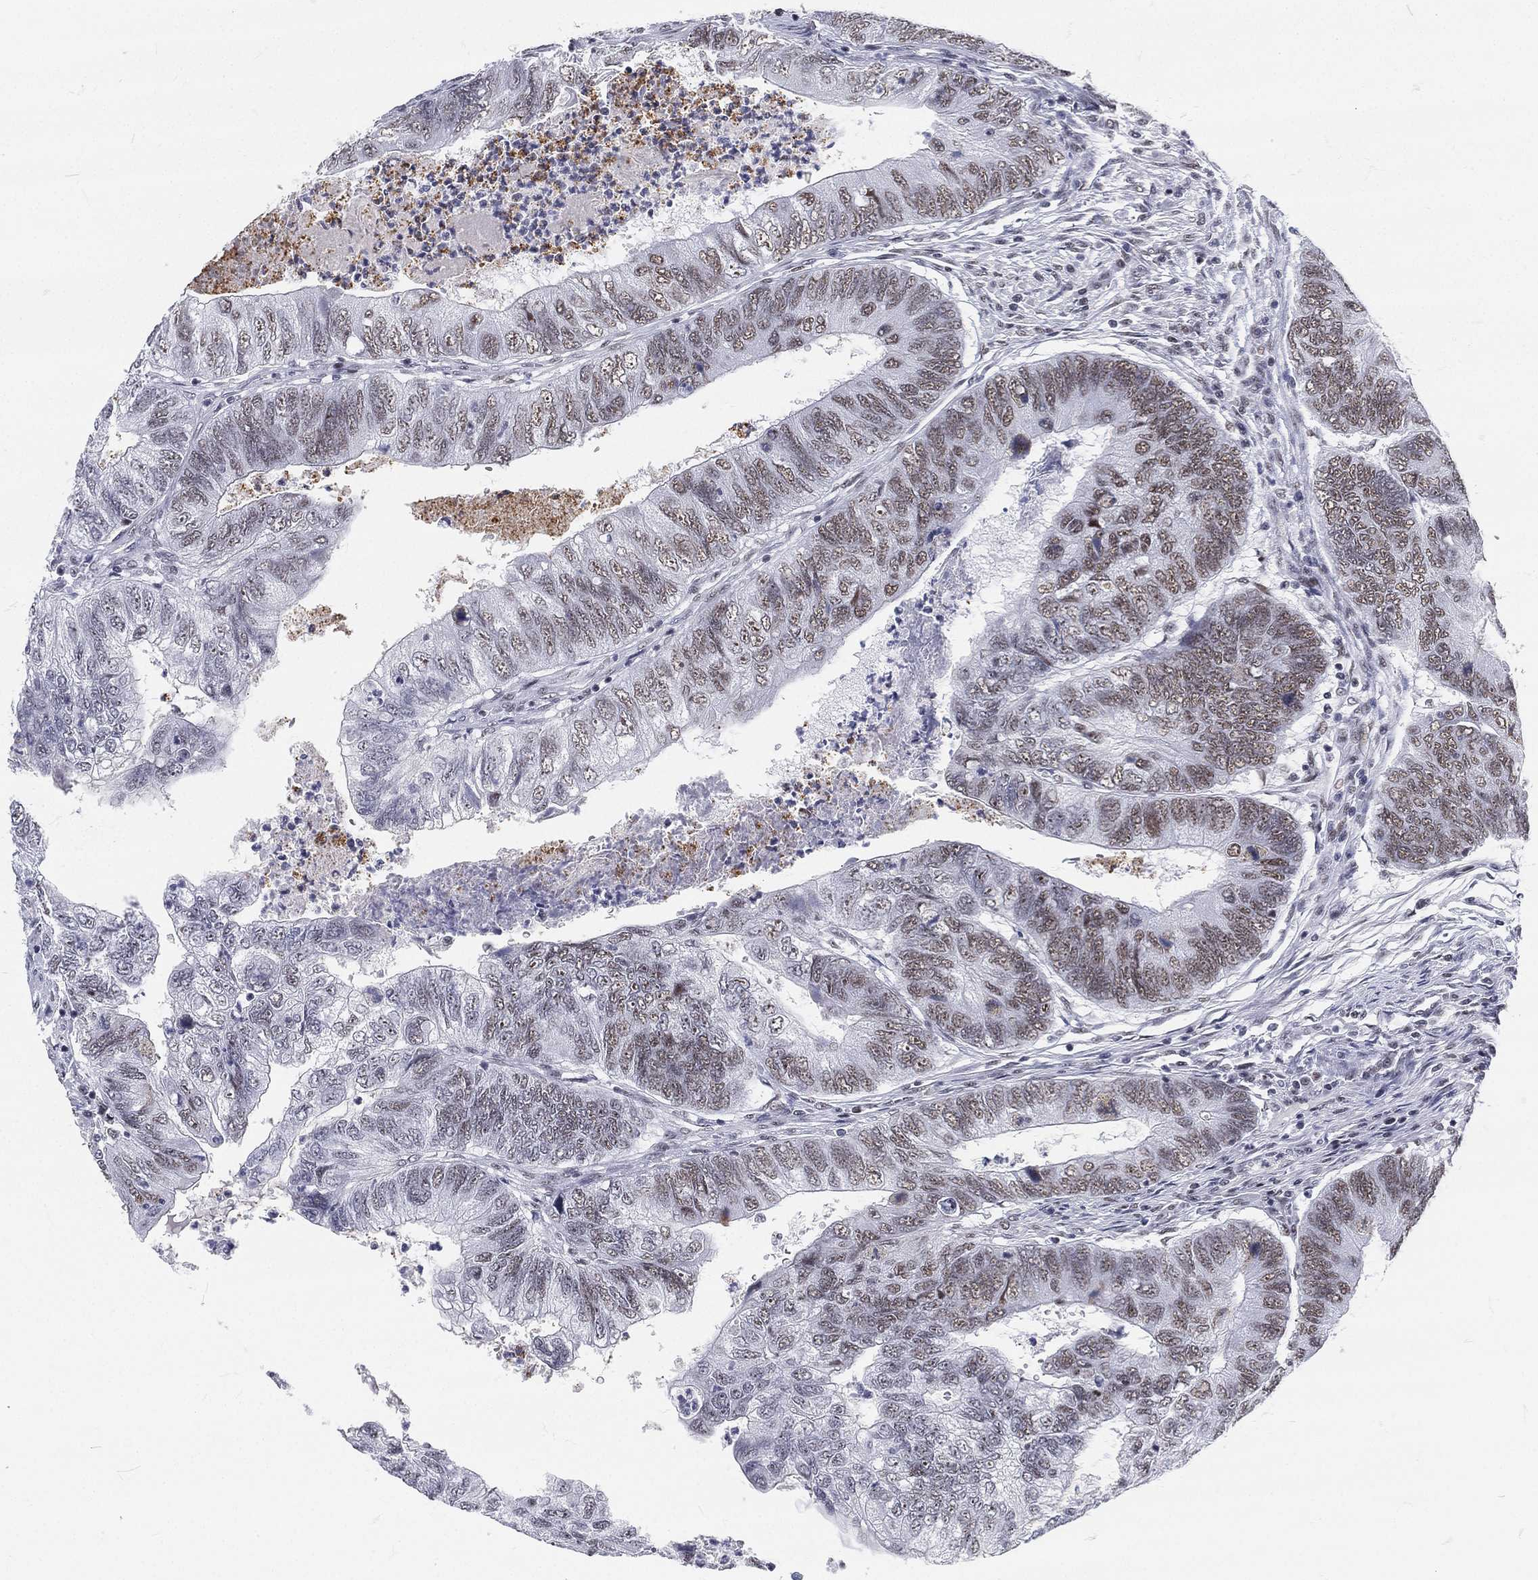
{"staining": {"intensity": "weak", "quantity": "<25%", "location": "nuclear"}, "tissue": "colorectal cancer", "cell_type": "Tumor cells", "image_type": "cancer", "snomed": [{"axis": "morphology", "description": "Adenocarcinoma, NOS"}, {"axis": "topography", "description": "Colon"}], "caption": "Micrograph shows no protein positivity in tumor cells of colorectal cancer (adenocarcinoma) tissue.", "gene": "MAPK8IP1", "patient": {"sex": "female", "age": 67}}